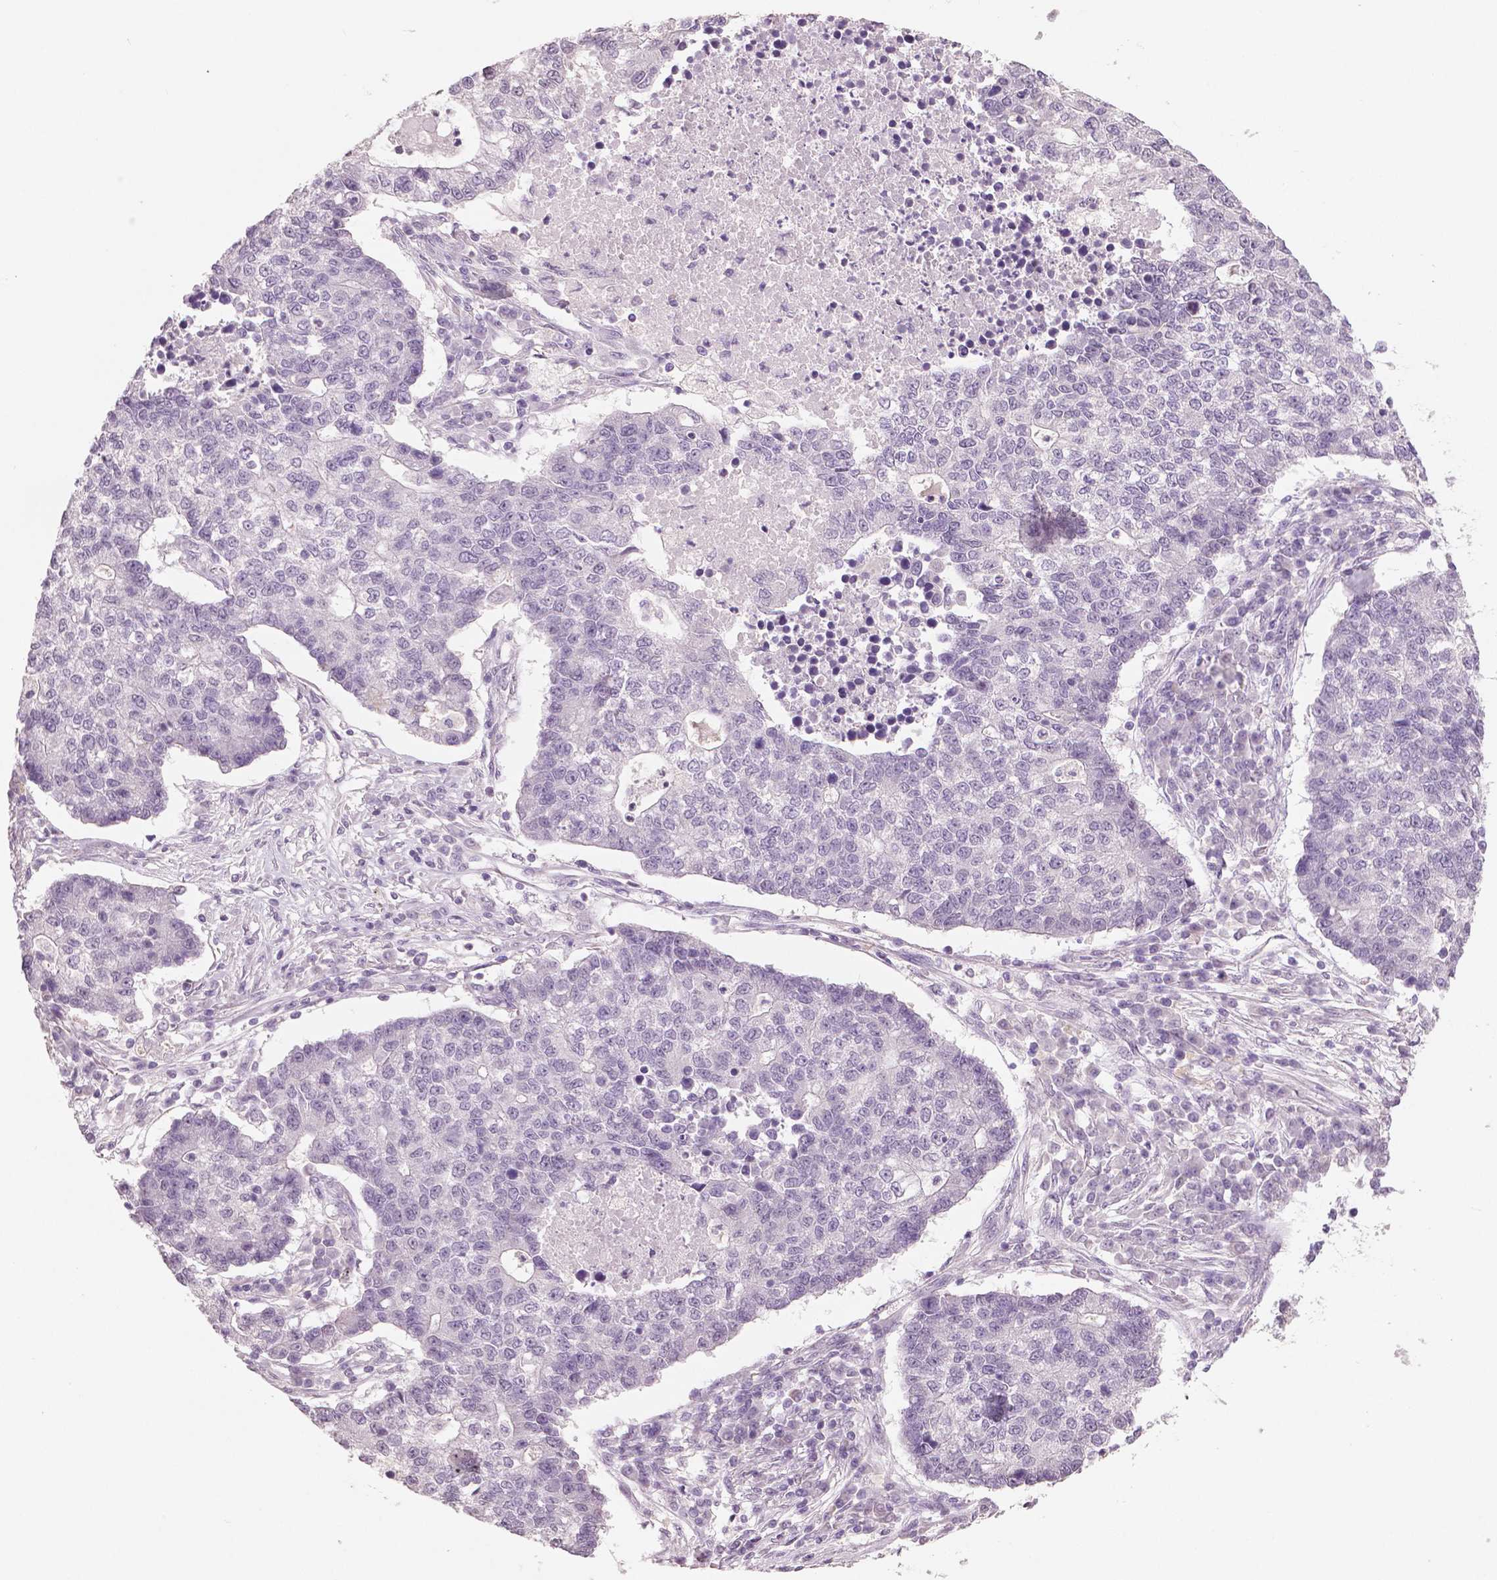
{"staining": {"intensity": "negative", "quantity": "none", "location": "none"}, "tissue": "lung cancer", "cell_type": "Tumor cells", "image_type": "cancer", "snomed": [{"axis": "morphology", "description": "Adenocarcinoma, NOS"}, {"axis": "topography", "description": "Lung"}], "caption": "The immunohistochemistry image has no significant positivity in tumor cells of lung adenocarcinoma tissue.", "gene": "NECAB1", "patient": {"sex": "male", "age": 57}}